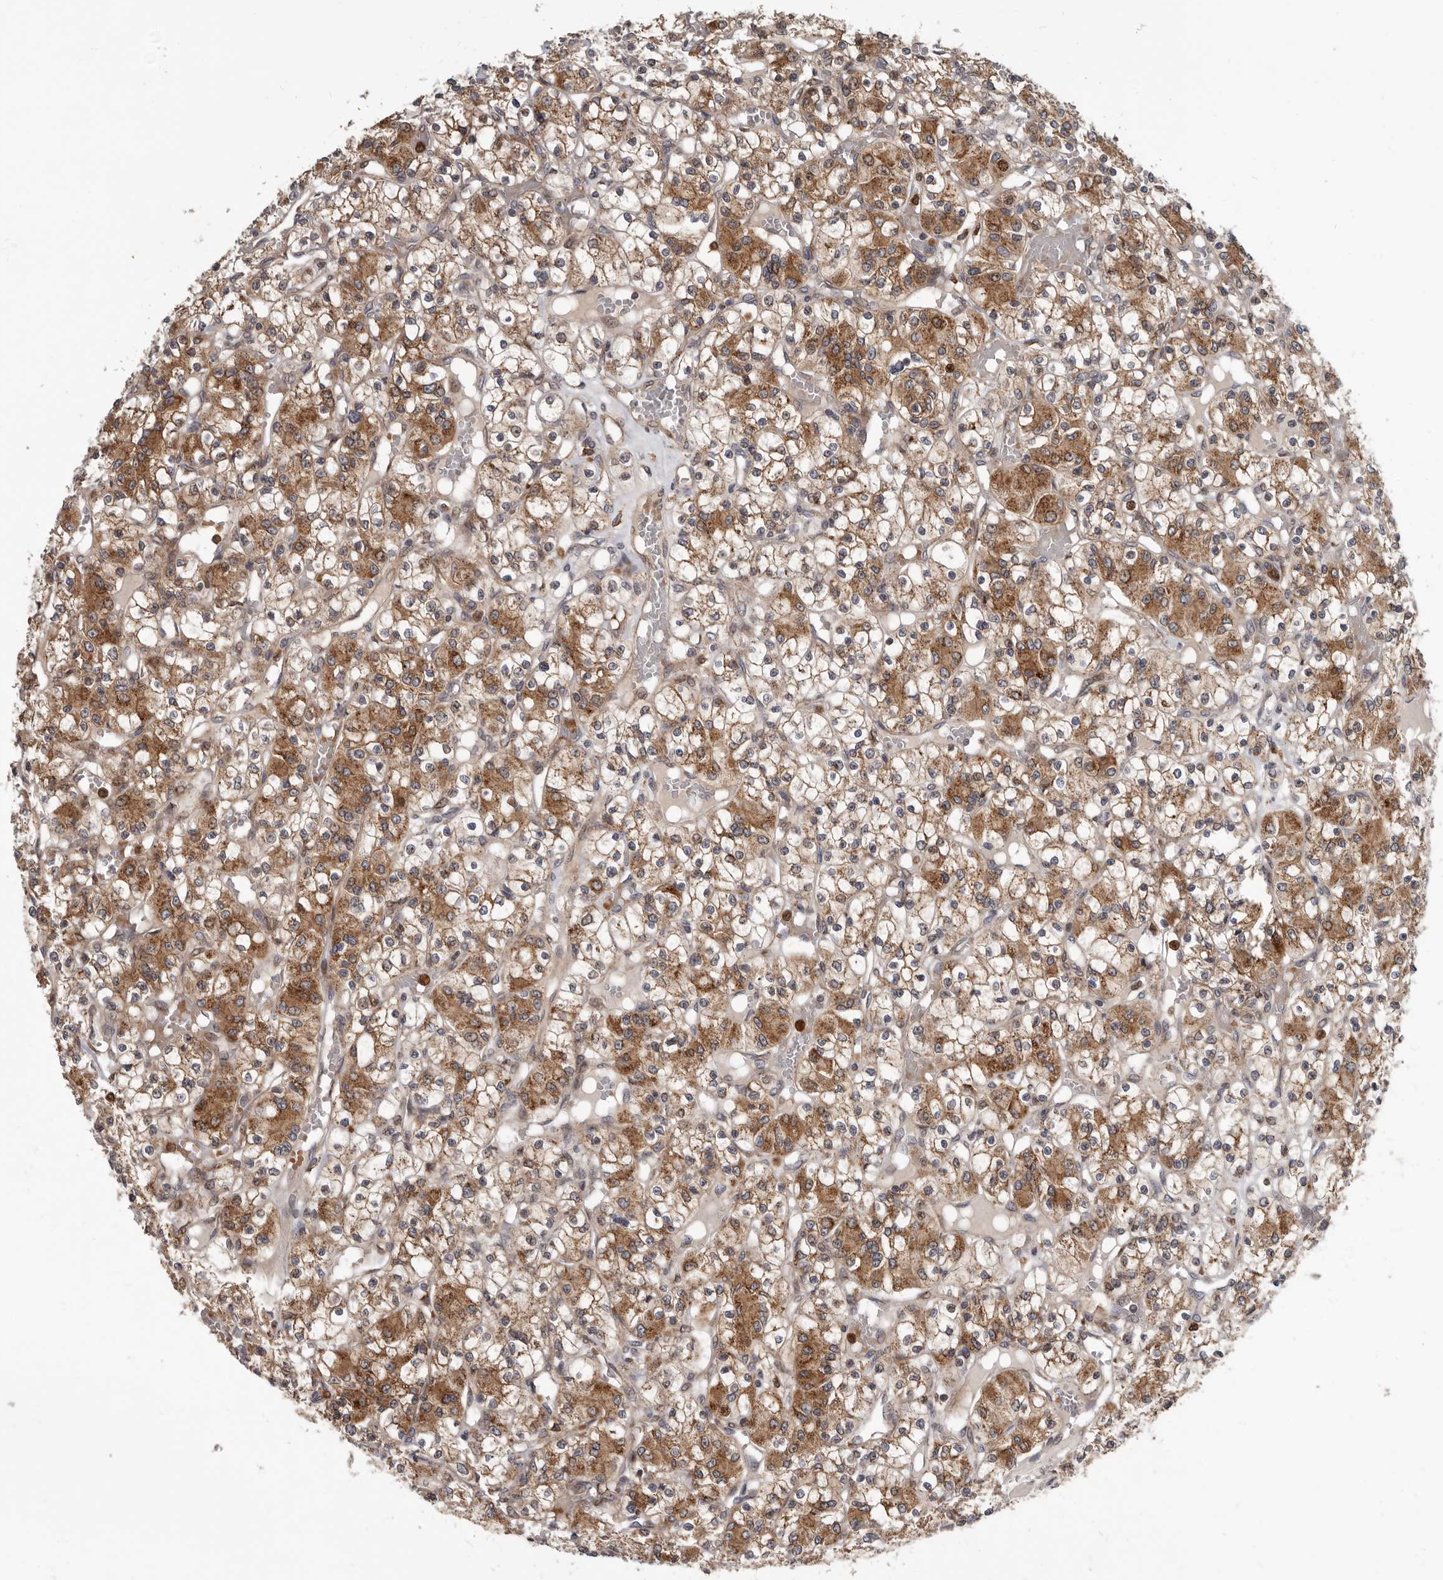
{"staining": {"intensity": "moderate", "quantity": ">75%", "location": "cytoplasmic/membranous"}, "tissue": "renal cancer", "cell_type": "Tumor cells", "image_type": "cancer", "snomed": [{"axis": "morphology", "description": "Adenocarcinoma, NOS"}, {"axis": "topography", "description": "Kidney"}], "caption": "A histopathology image showing moderate cytoplasmic/membranous staining in approximately >75% of tumor cells in renal cancer (adenocarcinoma), as visualized by brown immunohistochemical staining.", "gene": "FGFR4", "patient": {"sex": "female", "age": 59}}